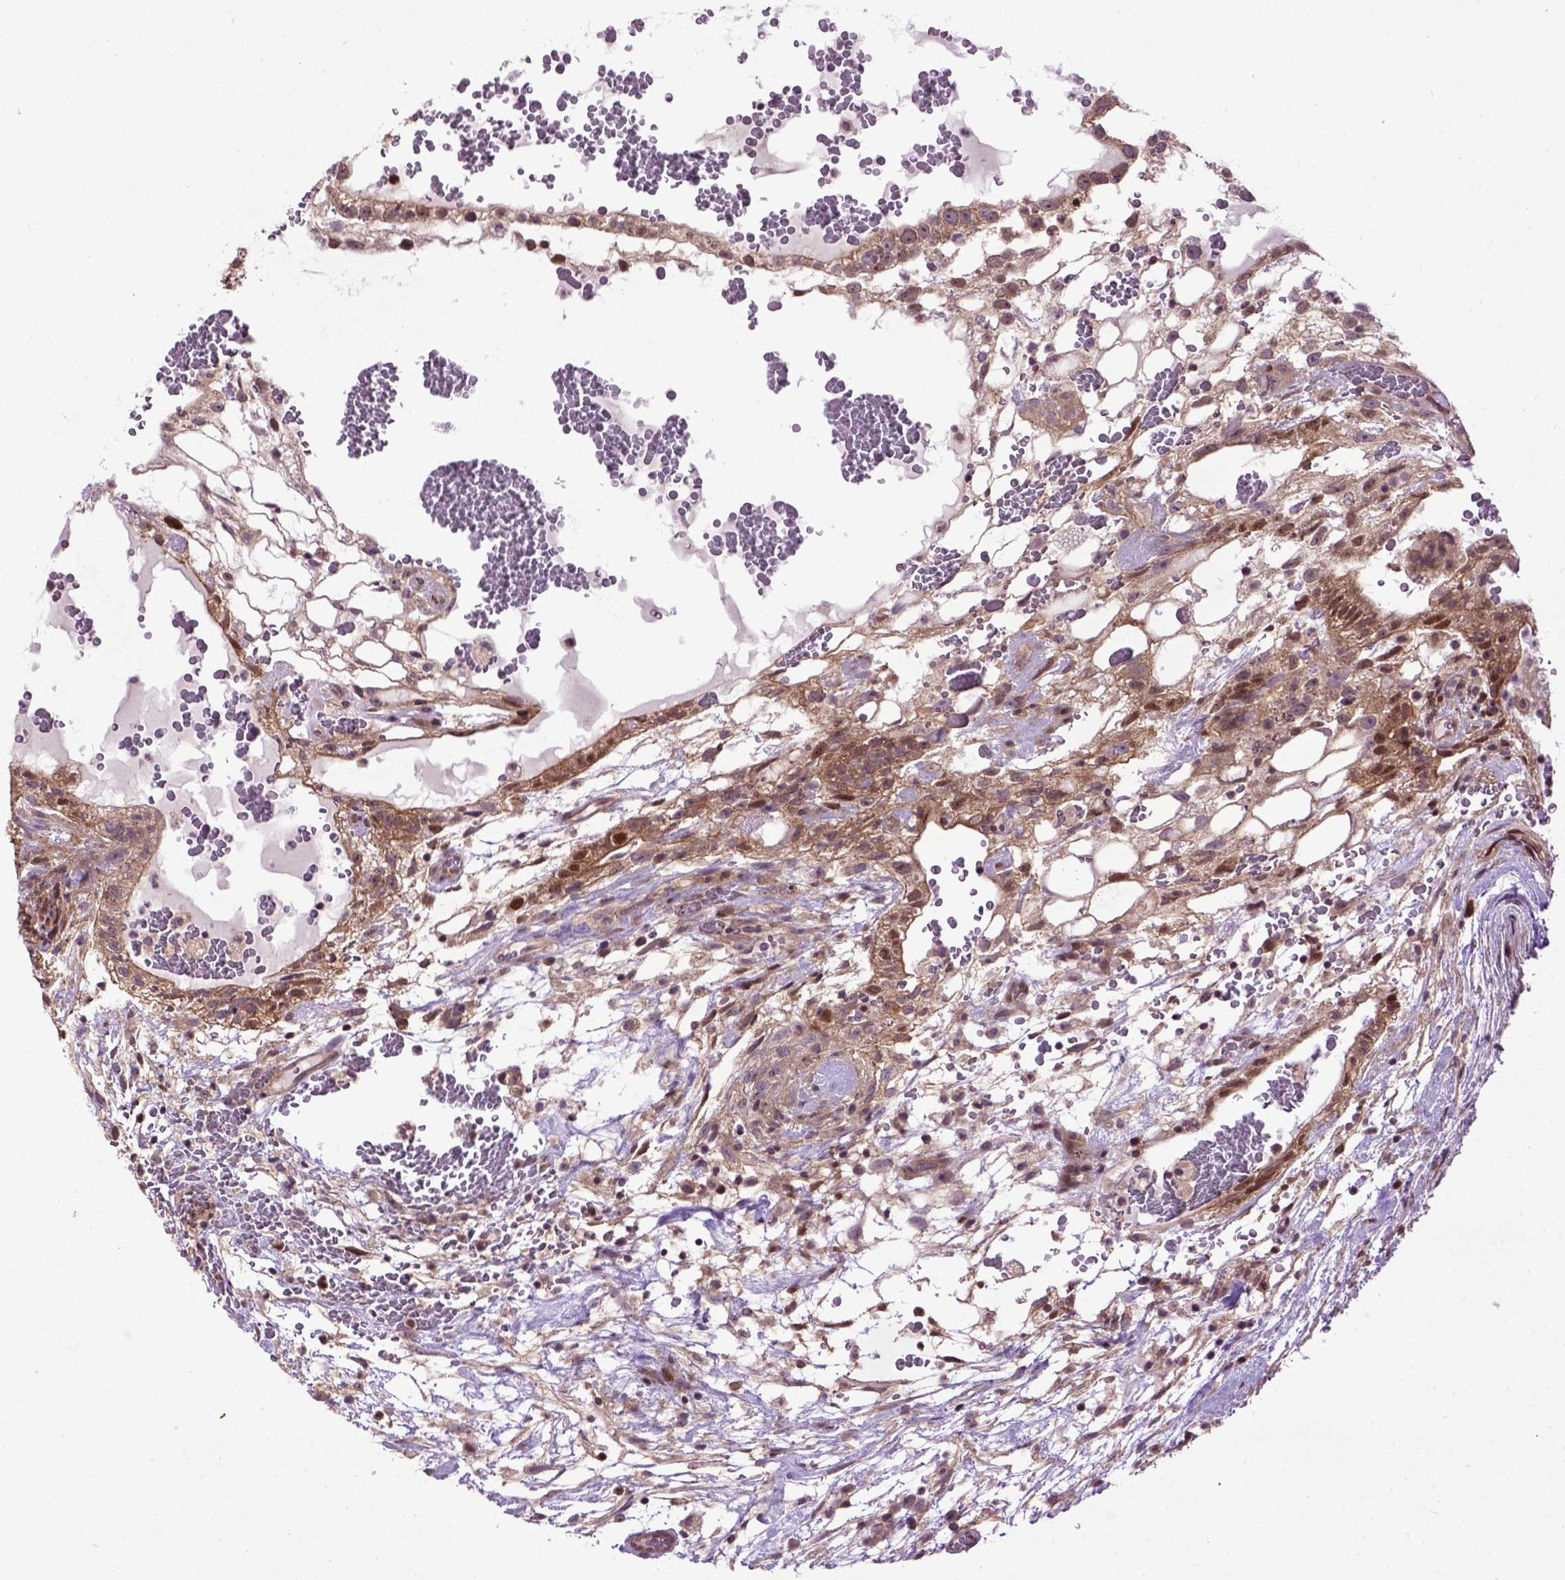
{"staining": {"intensity": "moderate", "quantity": ">75%", "location": "cytoplasmic/membranous,nuclear"}, "tissue": "testis cancer", "cell_type": "Tumor cells", "image_type": "cancer", "snomed": [{"axis": "morphology", "description": "Normal tissue, NOS"}, {"axis": "morphology", "description": "Carcinoma, Embryonal, NOS"}, {"axis": "topography", "description": "Testis"}], "caption": "An immunohistochemistry histopathology image of neoplastic tissue is shown. Protein staining in brown shows moderate cytoplasmic/membranous and nuclear positivity in embryonal carcinoma (testis) within tumor cells.", "gene": "WDR48", "patient": {"sex": "male", "age": 32}}